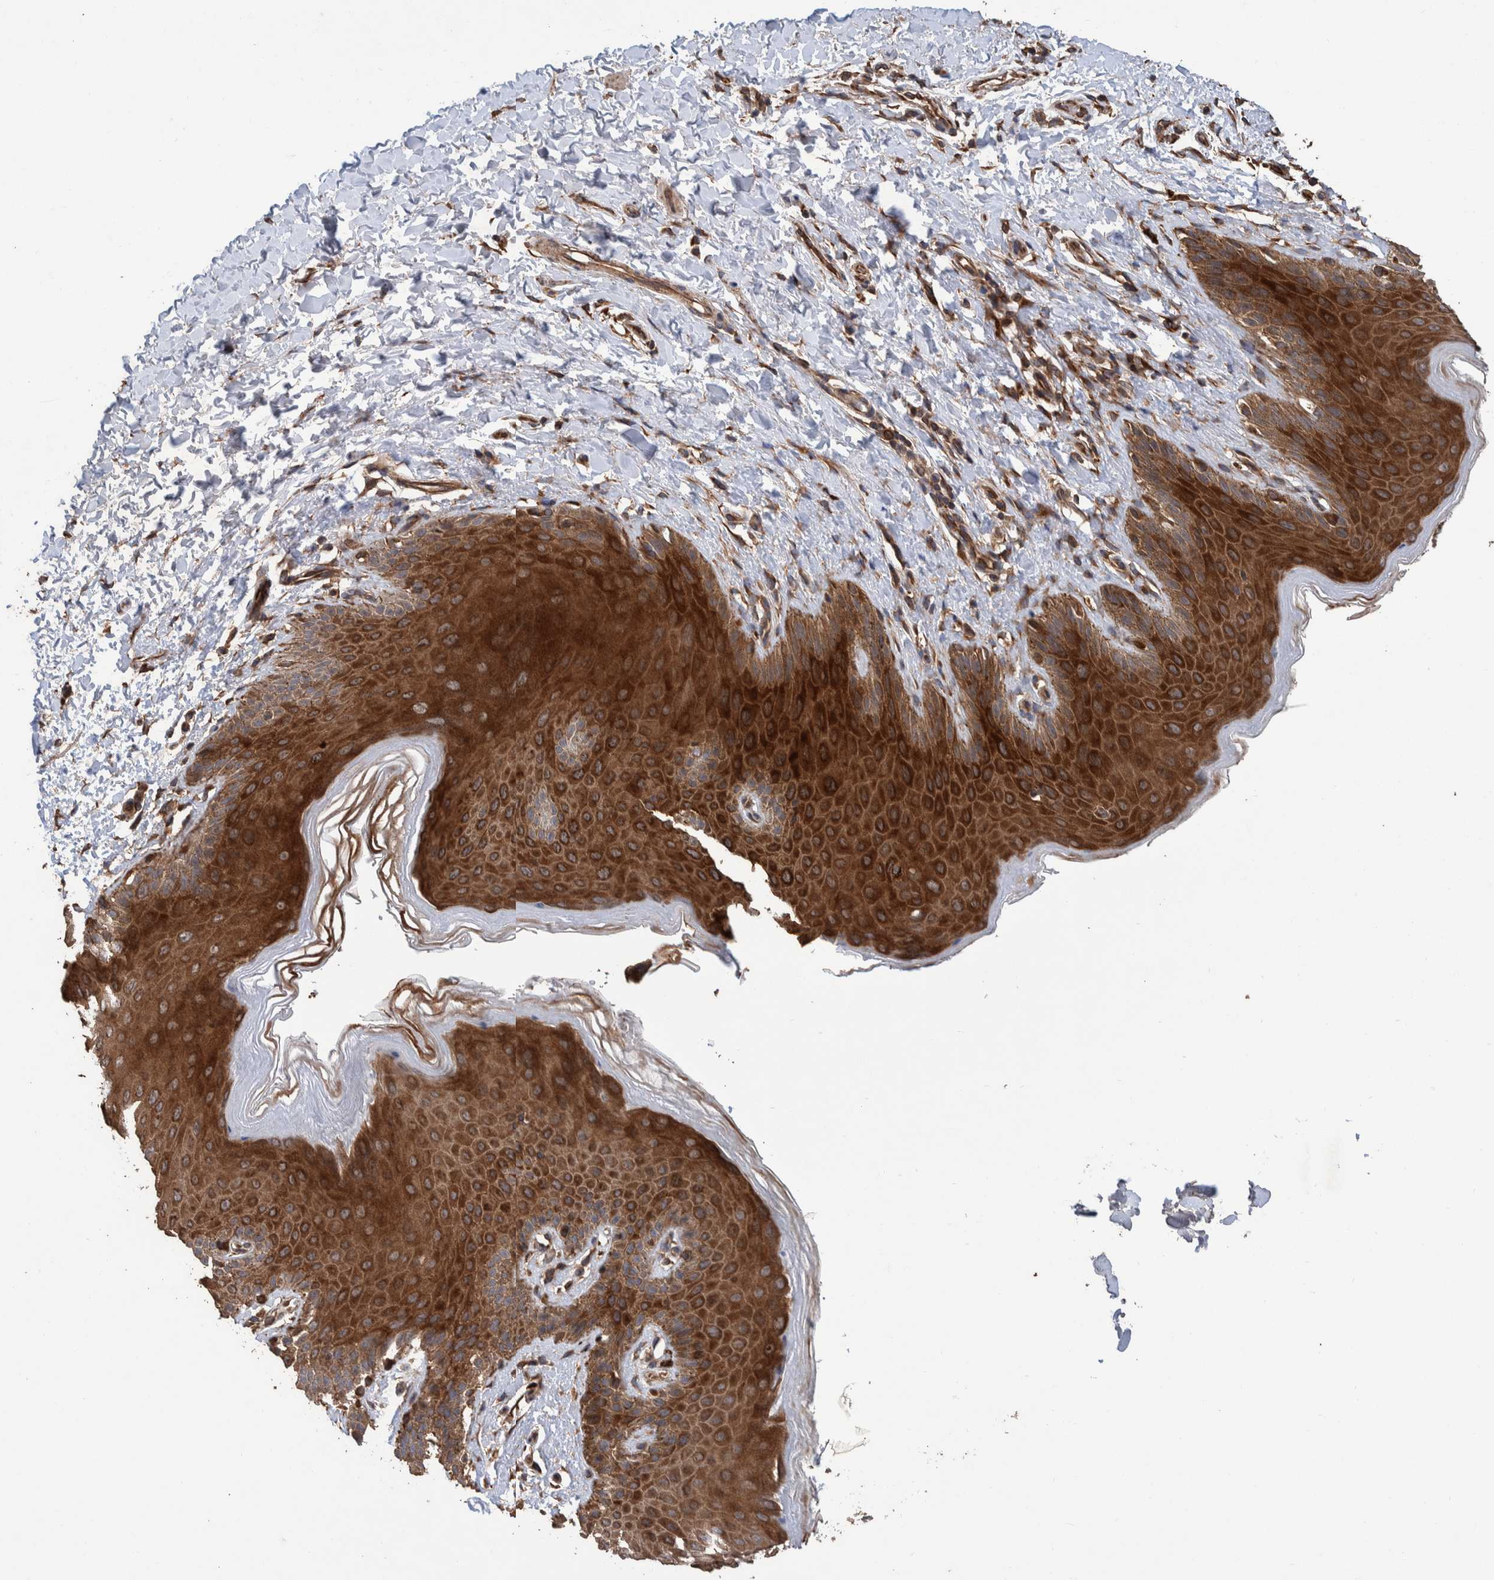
{"staining": {"intensity": "strong", "quantity": ">75%", "location": "cytoplasmic/membranous"}, "tissue": "skin", "cell_type": "Epidermal cells", "image_type": "normal", "snomed": [{"axis": "morphology", "description": "Normal tissue, NOS"}, {"axis": "topography", "description": "Anal"}, {"axis": "topography", "description": "Peripheral nerve tissue"}], "caption": "Epidermal cells display high levels of strong cytoplasmic/membranous staining in about >75% of cells in benign skin.", "gene": "ENSG00000251537", "patient": {"sex": "male", "age": 44}}